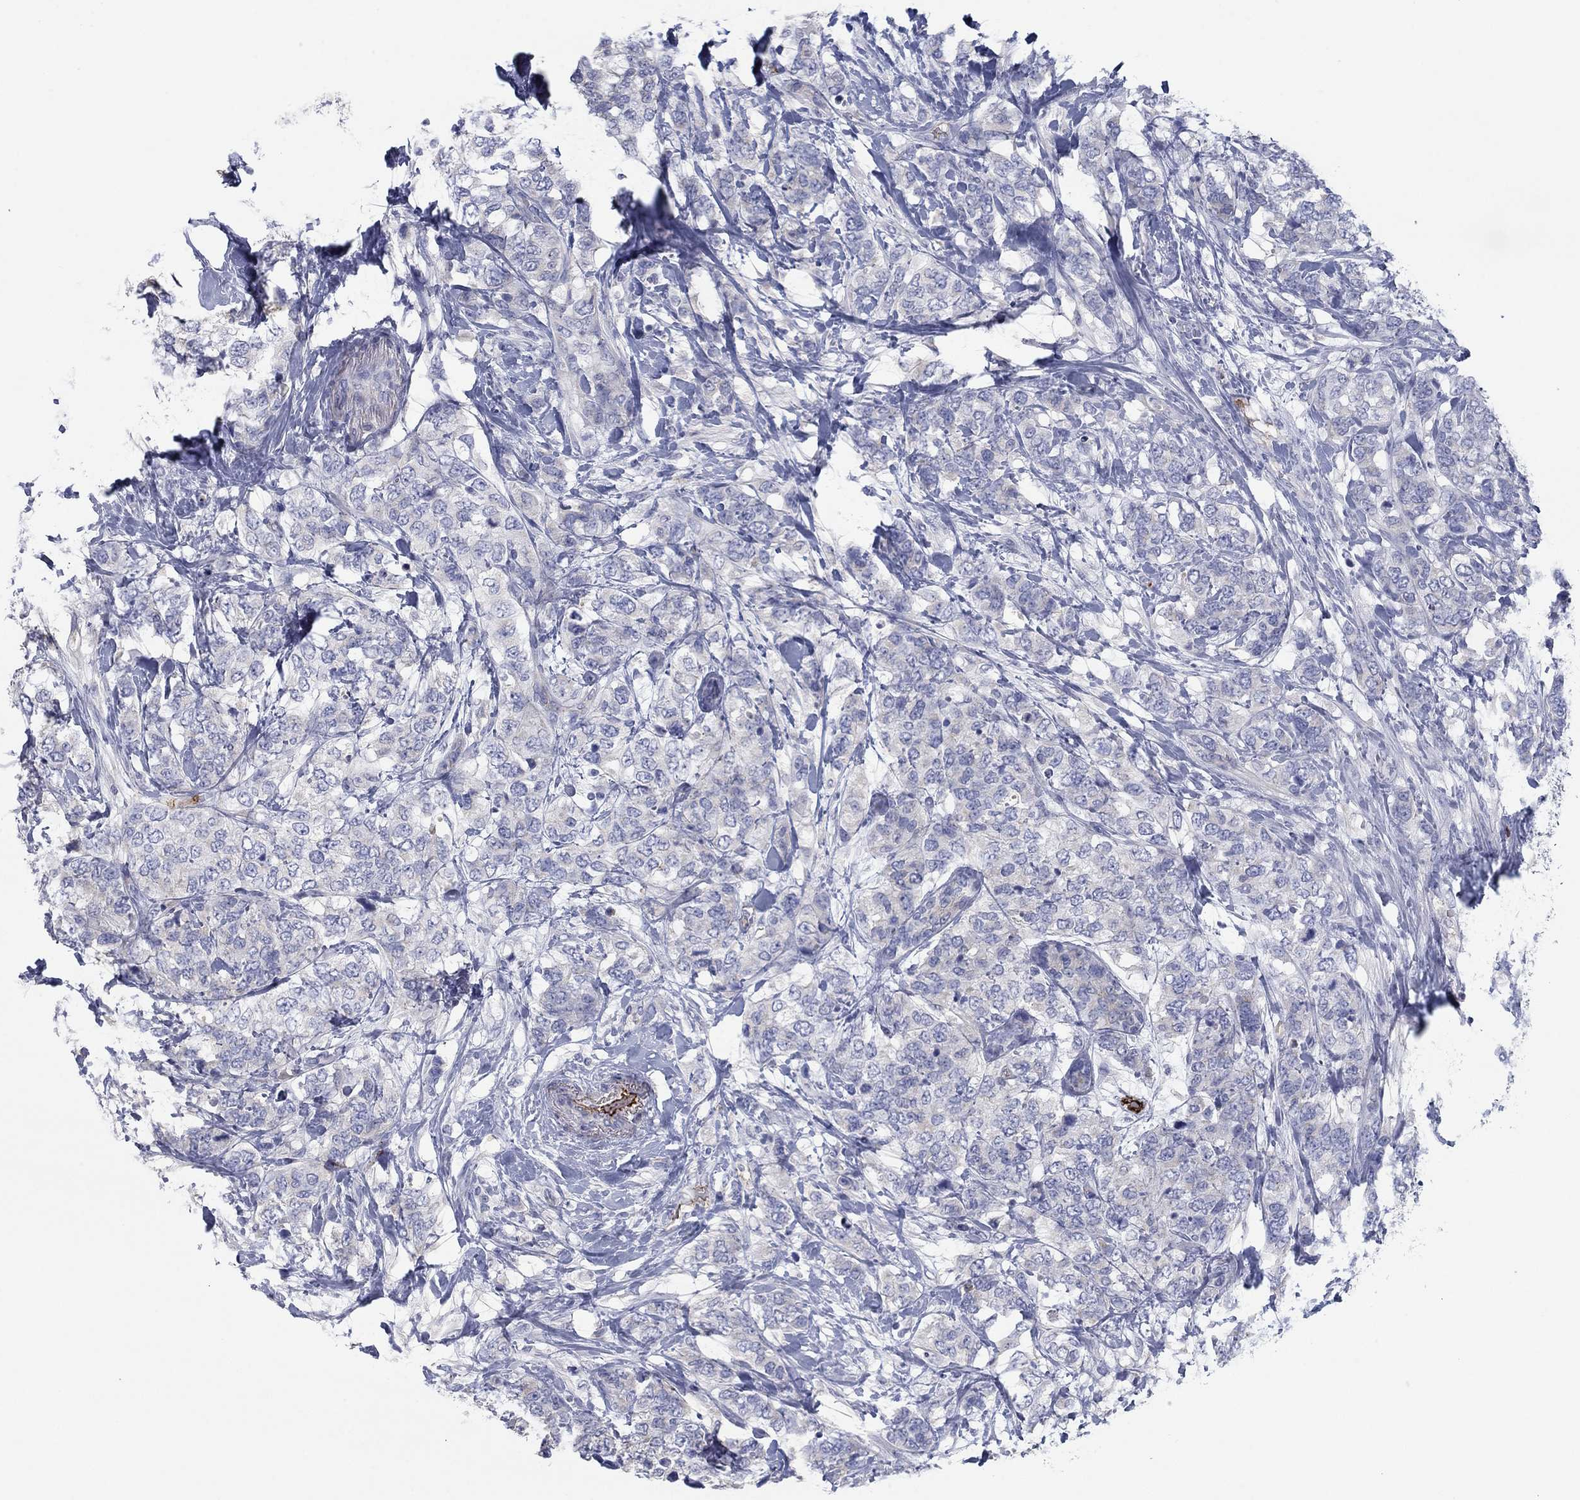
{"staining": {"intensity": "negative", "quantity": "none", "location": "none"}, "tissue": "breast cancer", "cell_type": "Tumor cells", "image_type": "cancer", "snomed": [{"axis": "morphology", "description": "Lobular carcinoma"}, {"axis": "topography", "description": "Breast"}], "caption": "Histopathology image shows no significant protein staining in tumor cells of breast cancer (lobular carcinoma). (DAB (3,3'-diaminobenzidine) immunohistochemistry with hematoxylin counter stain).", "gene": "APOC3", "patient": {"sex": "female", "age": 59}}